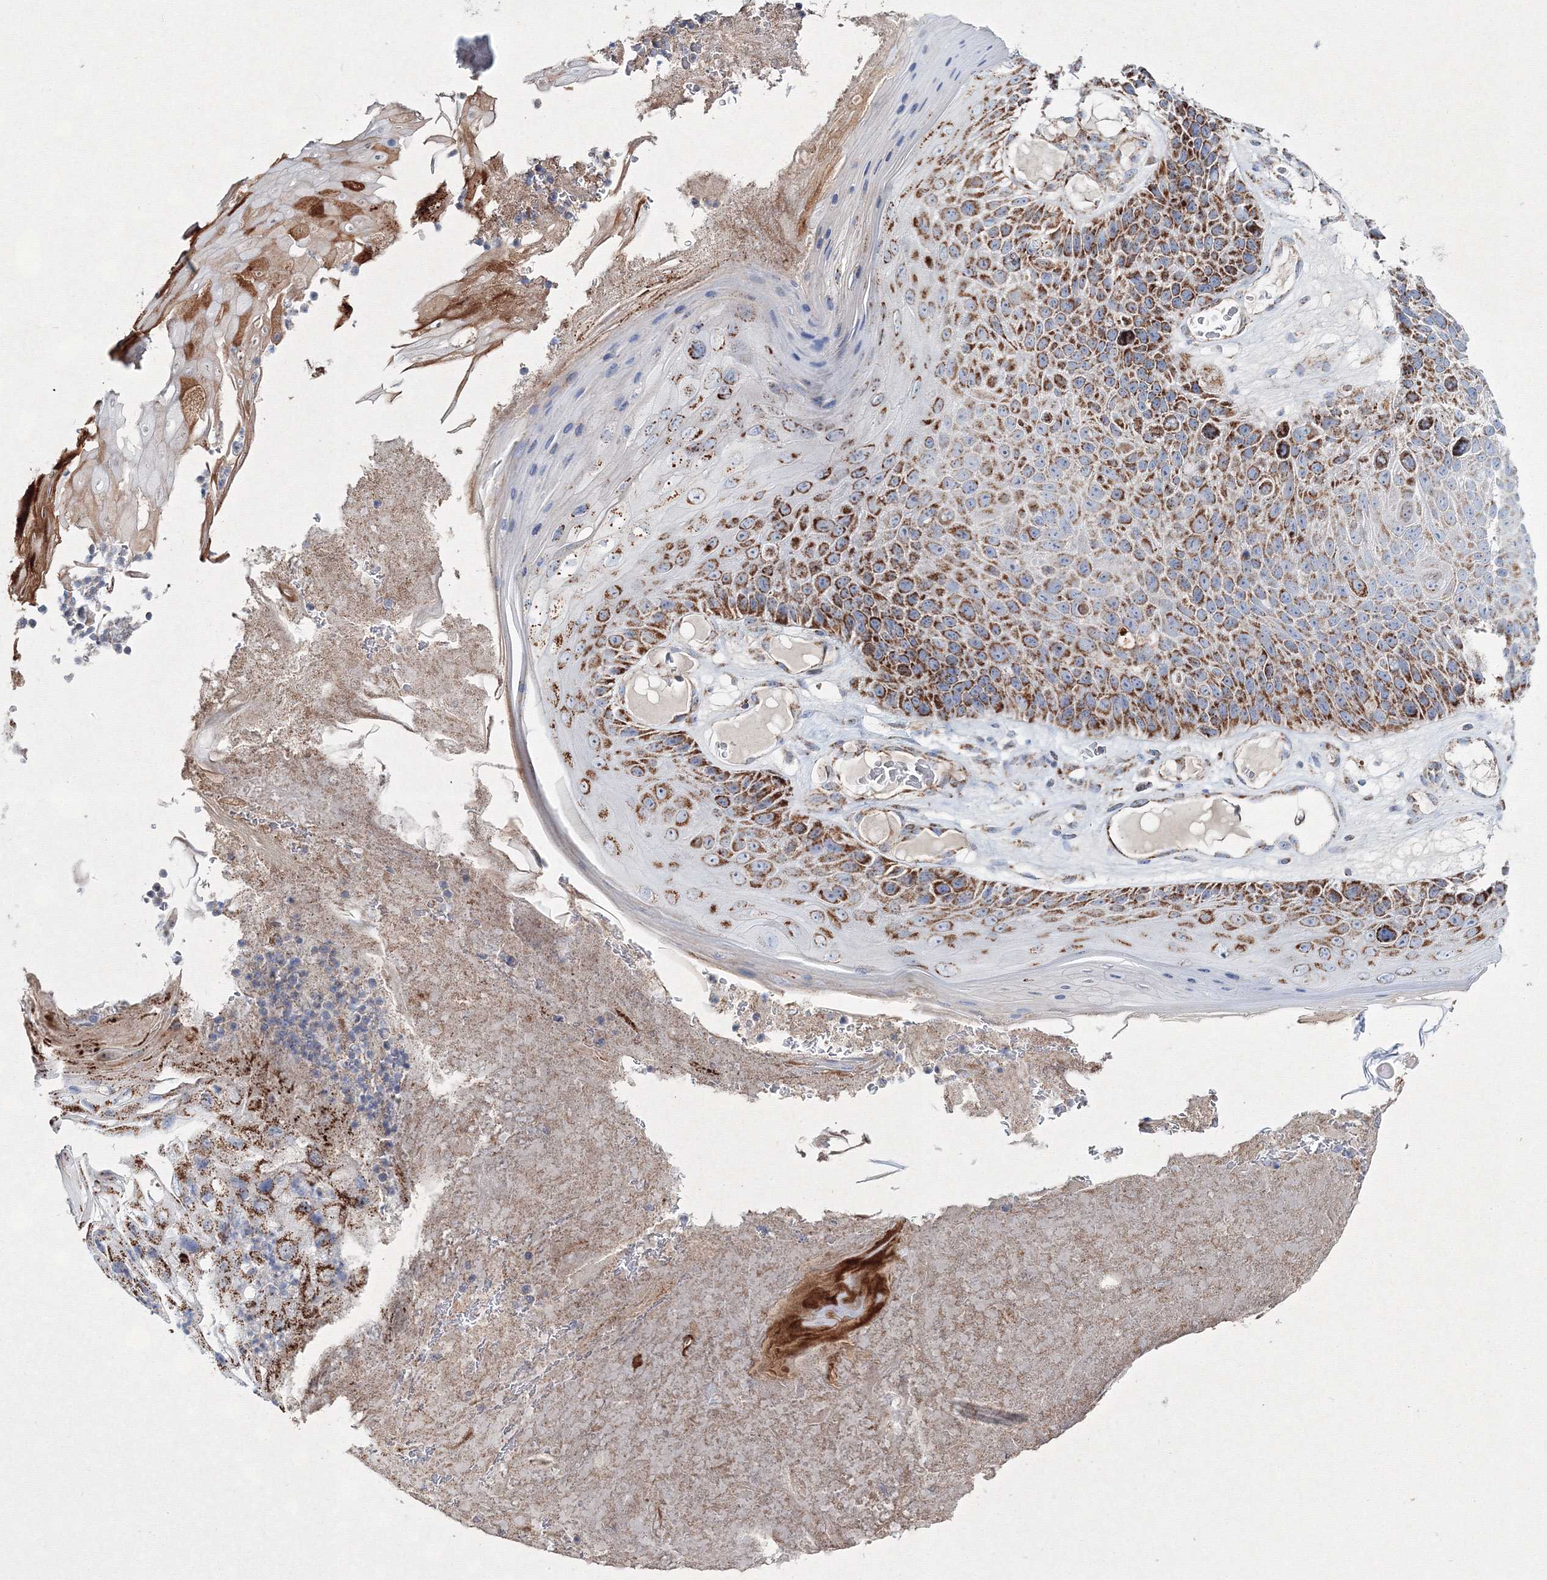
{"staining": {"intensity": "moderate", "quantity": "25%-75%", "location": "cytoplasmic/membranous"}, "tissue": "skin cancer", "cell_type": "Tumor cells", "image_type": "cancer", "snomed": [{"axis": "morphology", "description": "Squamous cell carcinoma, NOS"}, {"axis": "topography", "description": "Skin"}], "caption": "Skin cancer (squamous cell carcinoma) stained with DAB (3,3'-diaminobenzidine) immunohistochemistry reveals medium levels of moderate cytoplasmic/membranous positivity in approximately 25%-75% of tumor cells.", "gene": "IGSF9", "patient": {"sex": "female", "age": 88}}